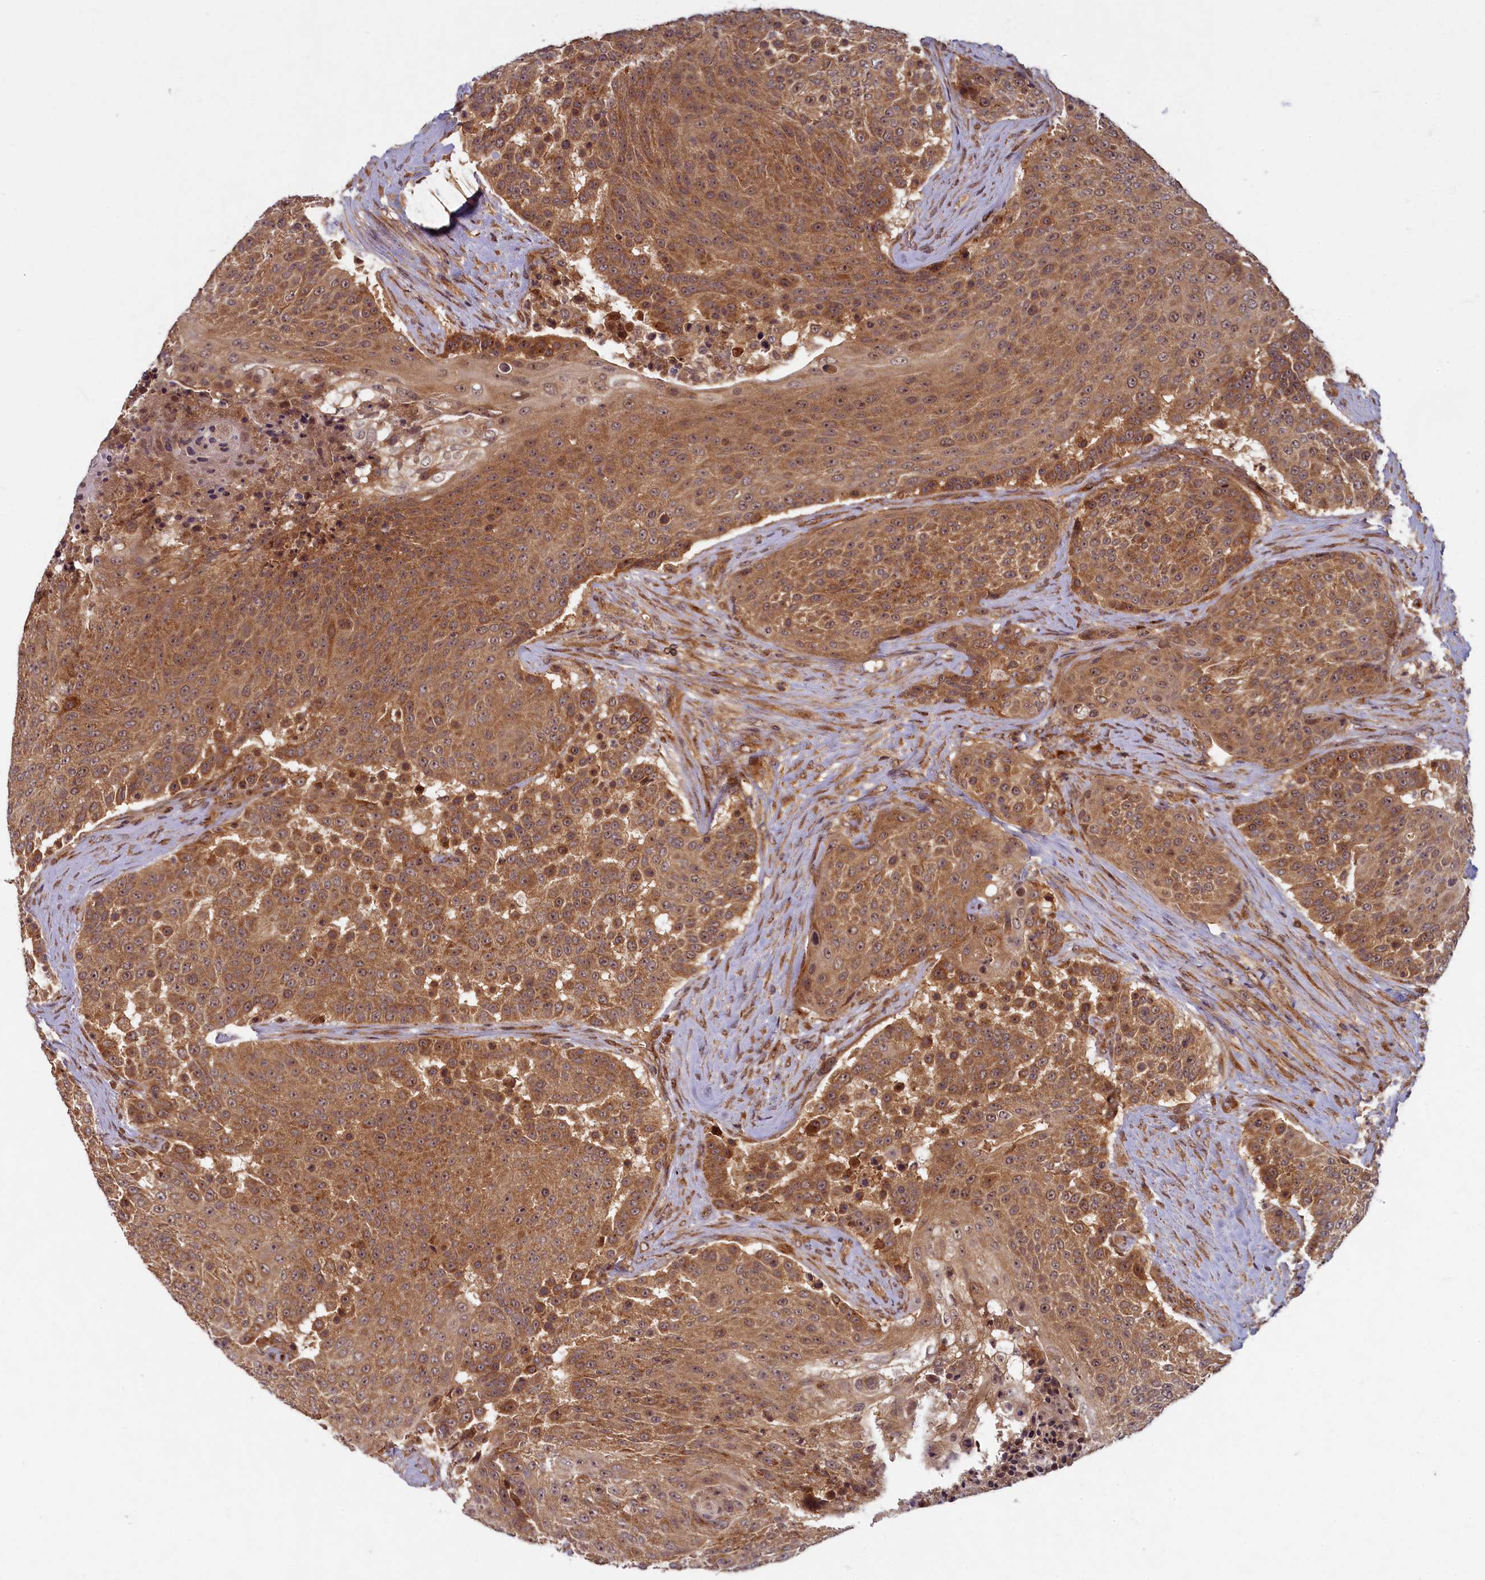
{"staining": {"intensity": "moderate", "quantity": ">75%", "location": "cytoplasmic/membranous"}, "tissue": "urothelial cancer", "cell_type": "Tumor cells", "image_type": "cancer", "snomed": [{"axis": "morphology", "description": "Urothelial carcinoma, High grade"}, {"axis": "topography", "description": "Urinary bladder"}], "caption": "IHC (DAB (3,3'-diaminobenzidine)) staining of human urothelial cancer demonstrates moderate cytoplasmic/membranous protein staining in approximately >75% of tumor cells.", "gene": "BICD1", "patient": {"sex": "female", "age": 63}}